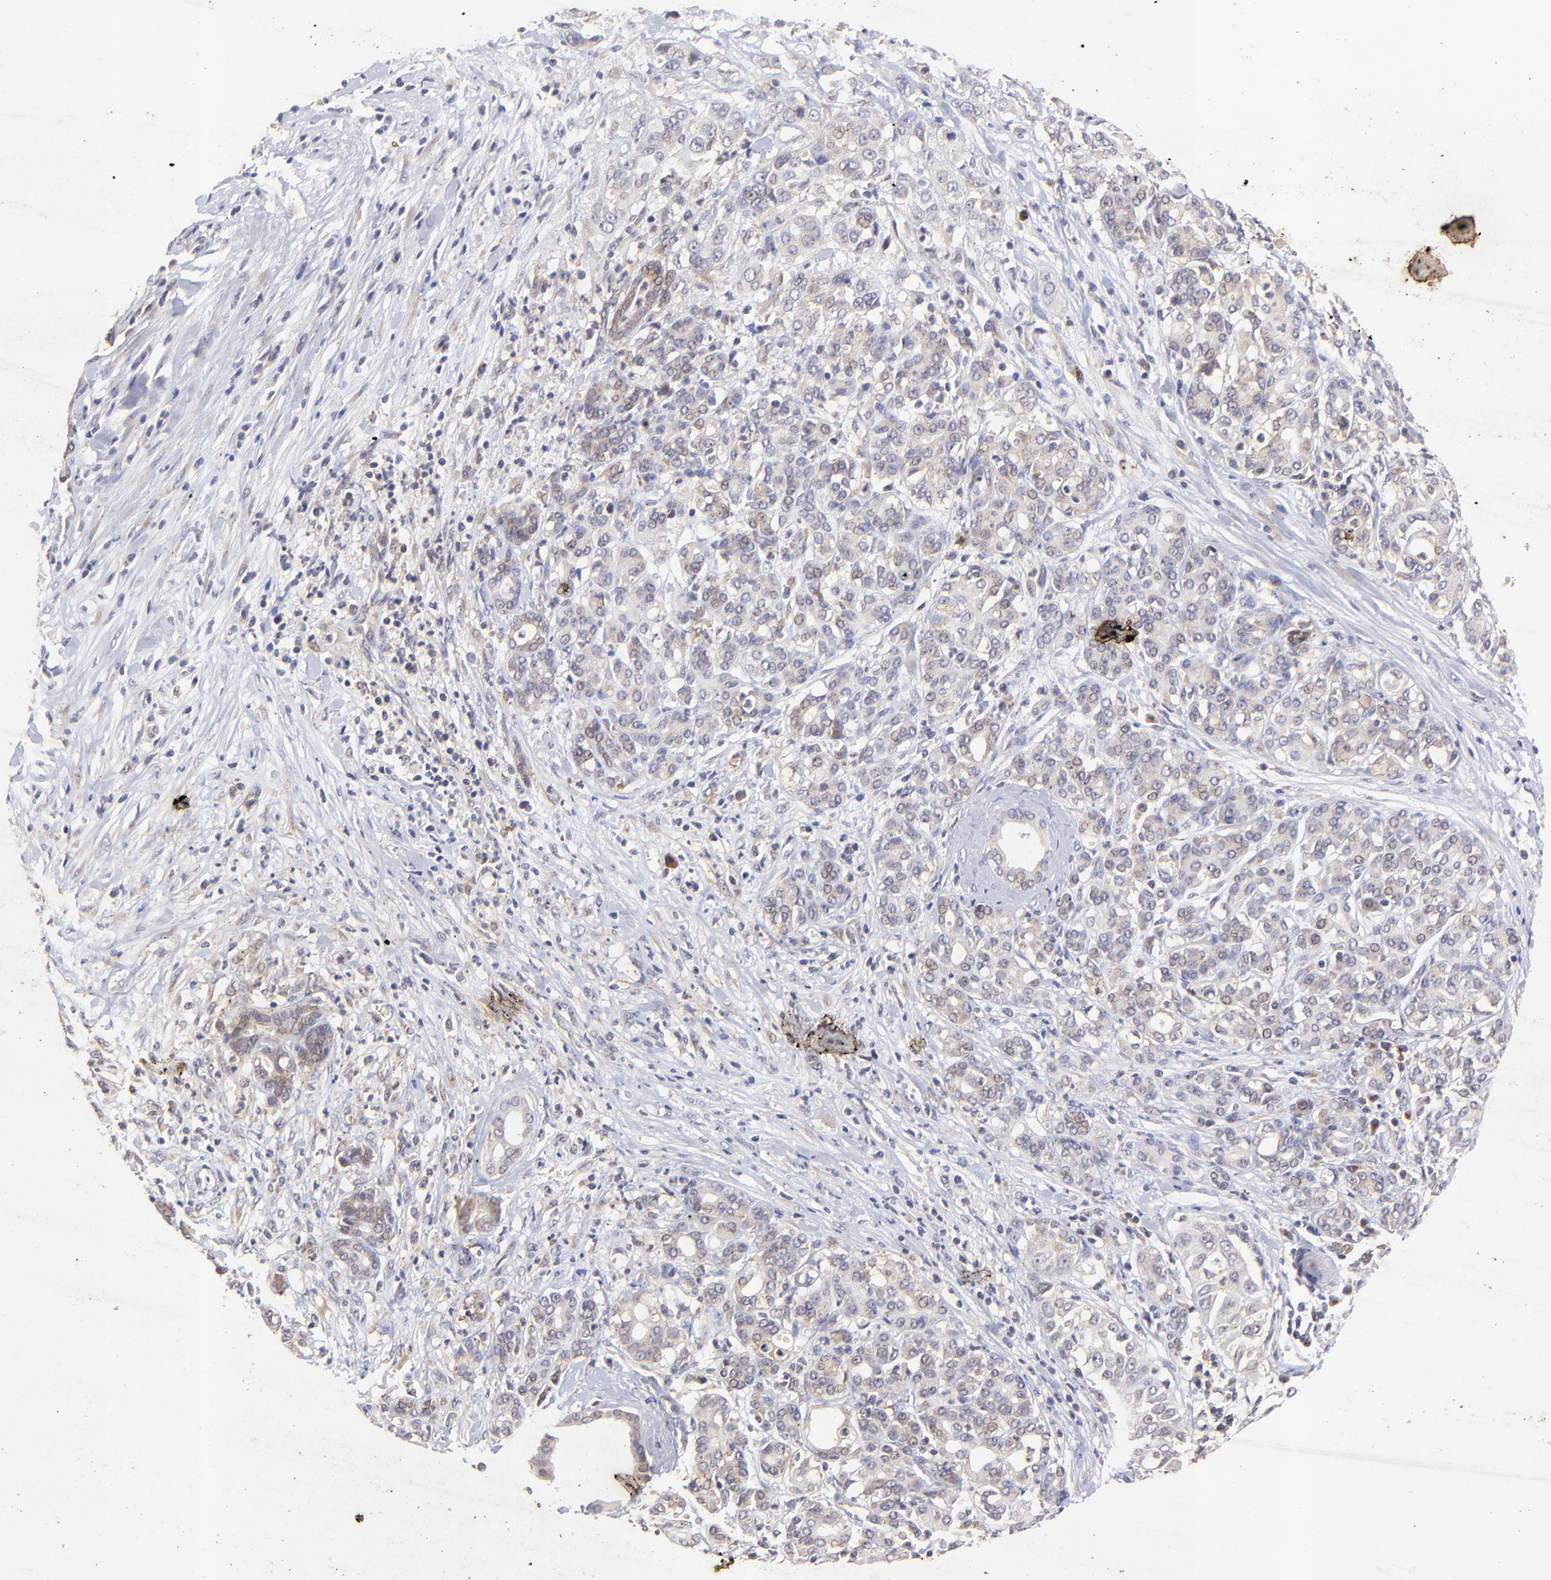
{"staining": {"intensity": "weak", "quantity": ">75%", "location": "cytoplasmic/membranous"}, "tissue": "pancreatic cancer", "cell_type": "Tumor cells", "image_type": "cancer", "snomed": [{"axis": "morphology", "description": "Adenocarcinoma, NOS"}, {"axis": "topography", "description": "Pancreas"}], "caption": "A low amount of weak cytoplasmic/membranous expression is present in about >75% of tumor cells in pancreatic cancer (adenocarcinoma) tissue. (DAB (3,3'-diaminobenzidine) = brown stain, brightfield microscopy at high magnification).", "gene": "TNRC6B", "patient": {"sex": "female", "age": 52}}